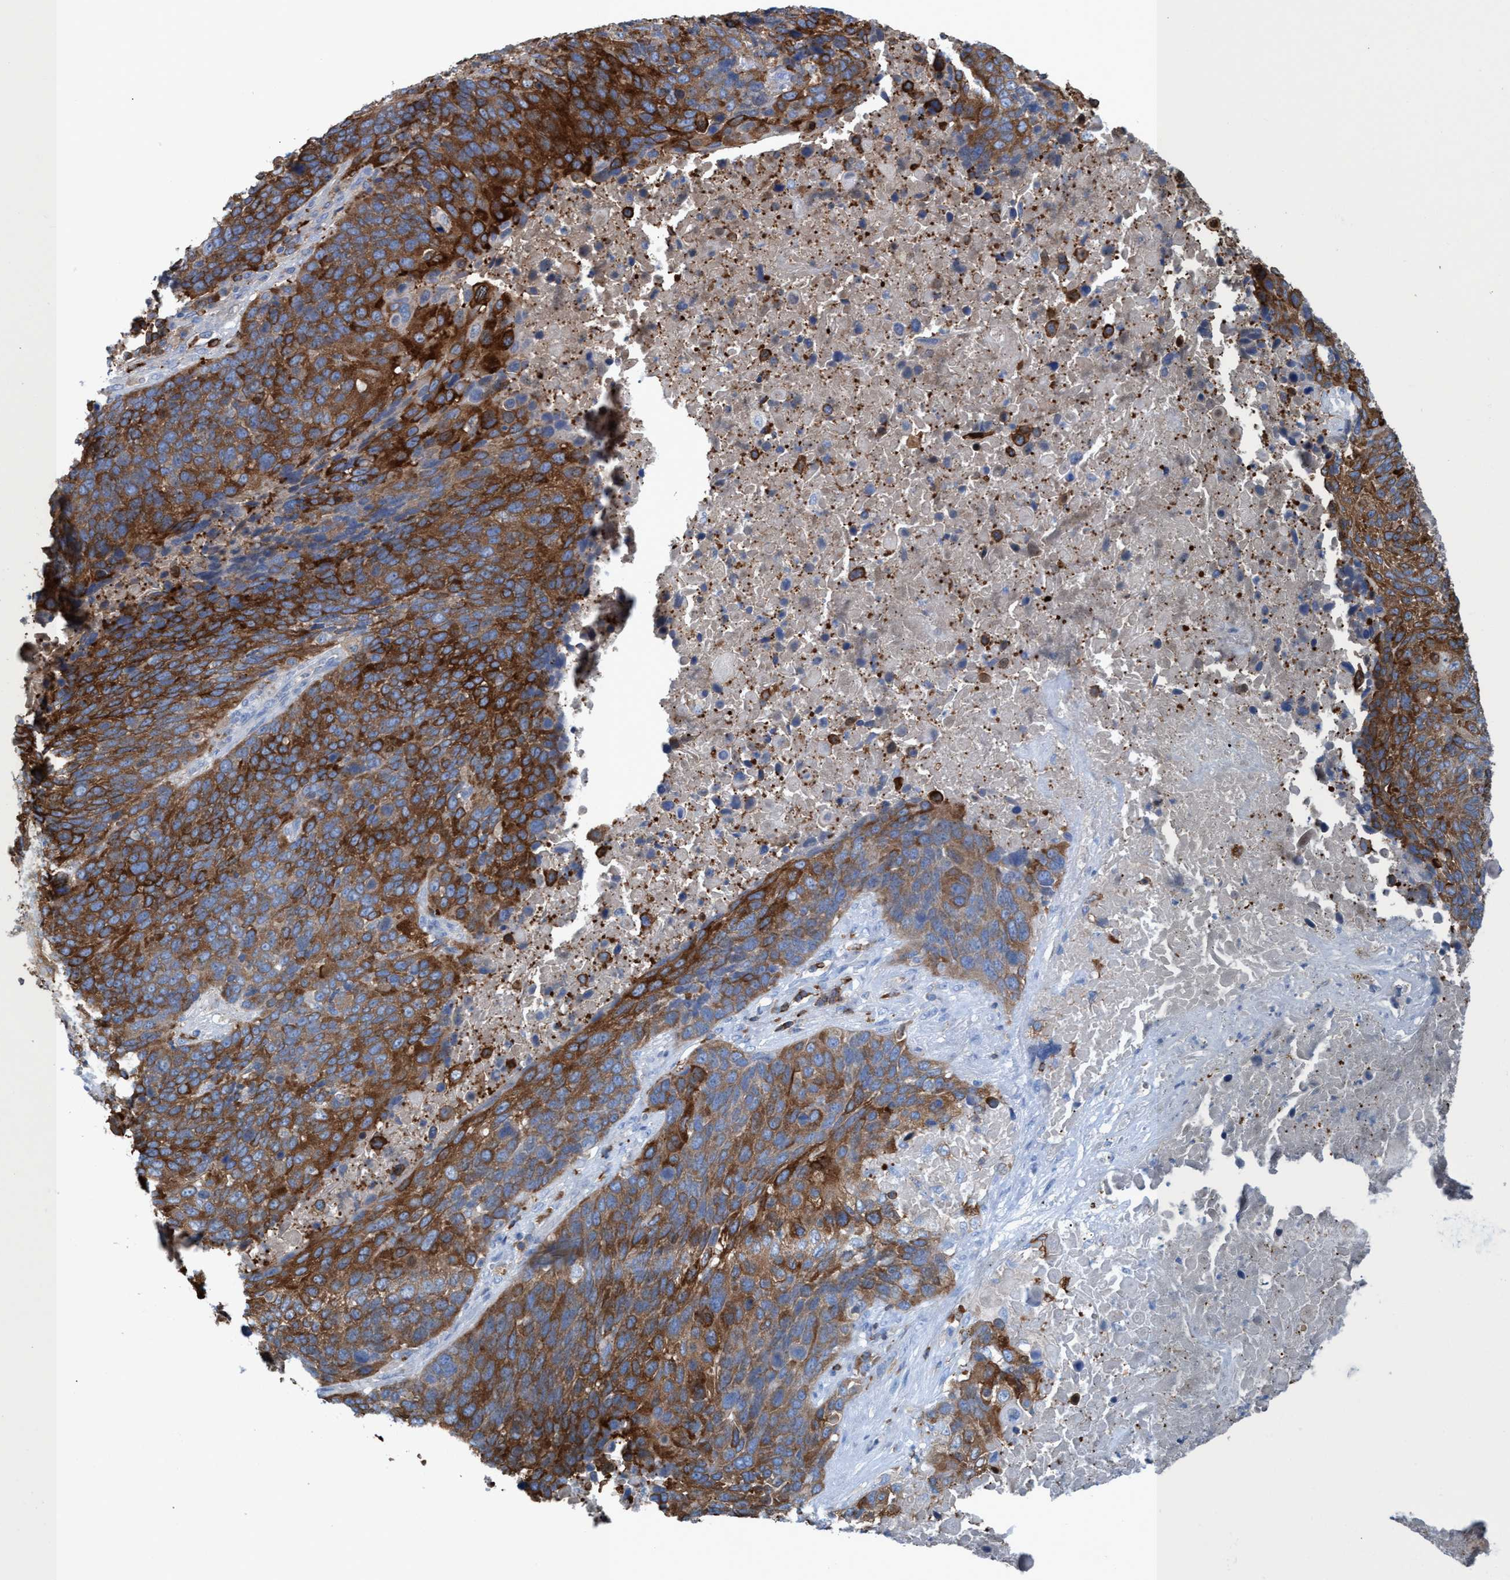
{"staining": {"intensity": "strong", "quantity": ">75%", "location": "cytoplasmic/membranous"}, "tissue": "lung cancer", "cell_type": "Tumor cells", "image_type": "cancer", "snomed": [{"axis": "morphology", "description": "Squamous cell carcinoma, NOS"}, {"axis": "topography", "description": "Lung"}], "caption": "Lung cancer stained with a protein marker shows strong staining in tumor cells.", "gene": "EZR", "patient": {"sex": "male", "age": 66}}